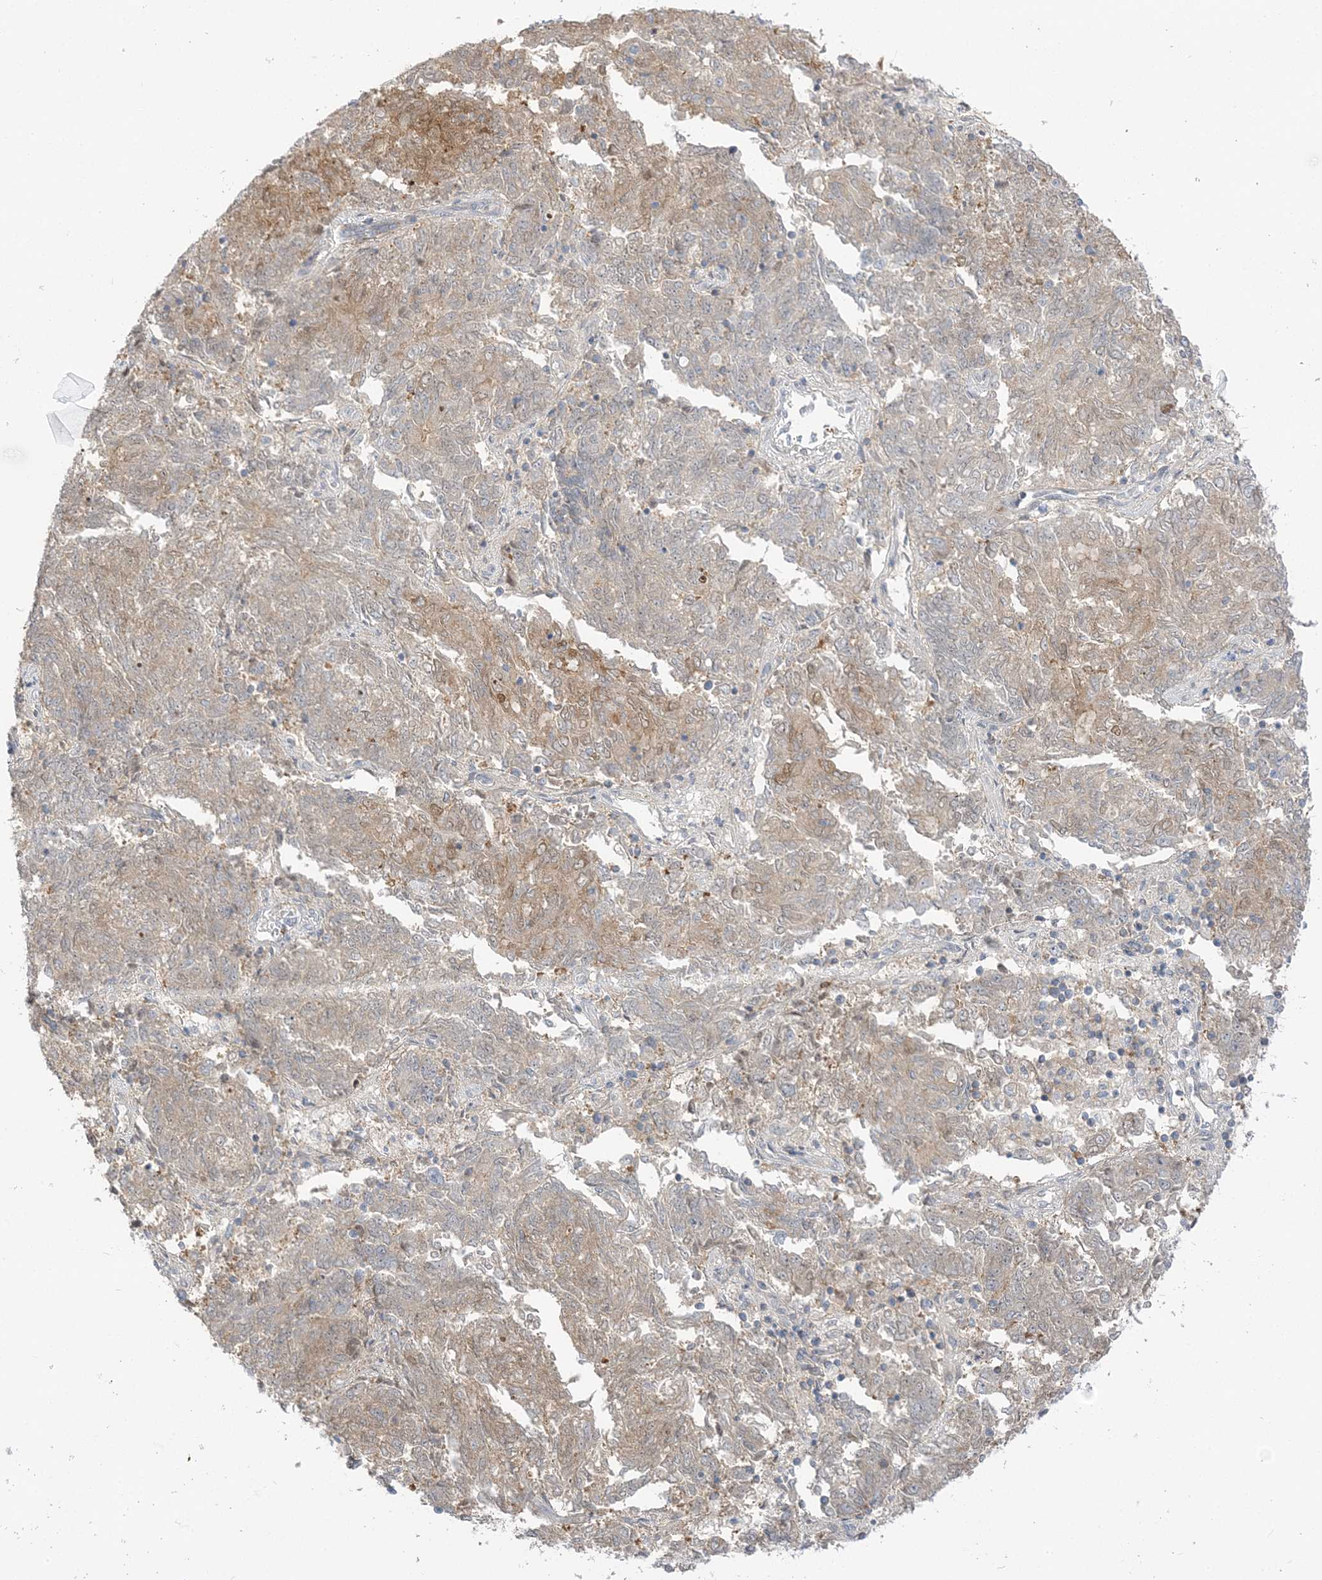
{"staining": {"intensity": "weak", "quantity": "25%-75%", "location": "cytoplasmic/membranous"}, "tissue": "endometrial cancer", "cell_type": "Tumor cells", "image_type": "cancer", "snomed": [{"axis": "morphology", "description": "Adenocarcinoma, NOS"}, {"axis": "topography", "description": "Endometrium"}], "caption": "IHC image of endometrial cancer stained for a protein (brown), which demonstrates low levels of weak cytoplasmic/membranous positivity in about 25%-75% of tumor cells.", "gene": "THADA", "patient": {"sex": "female", "age": 80}}